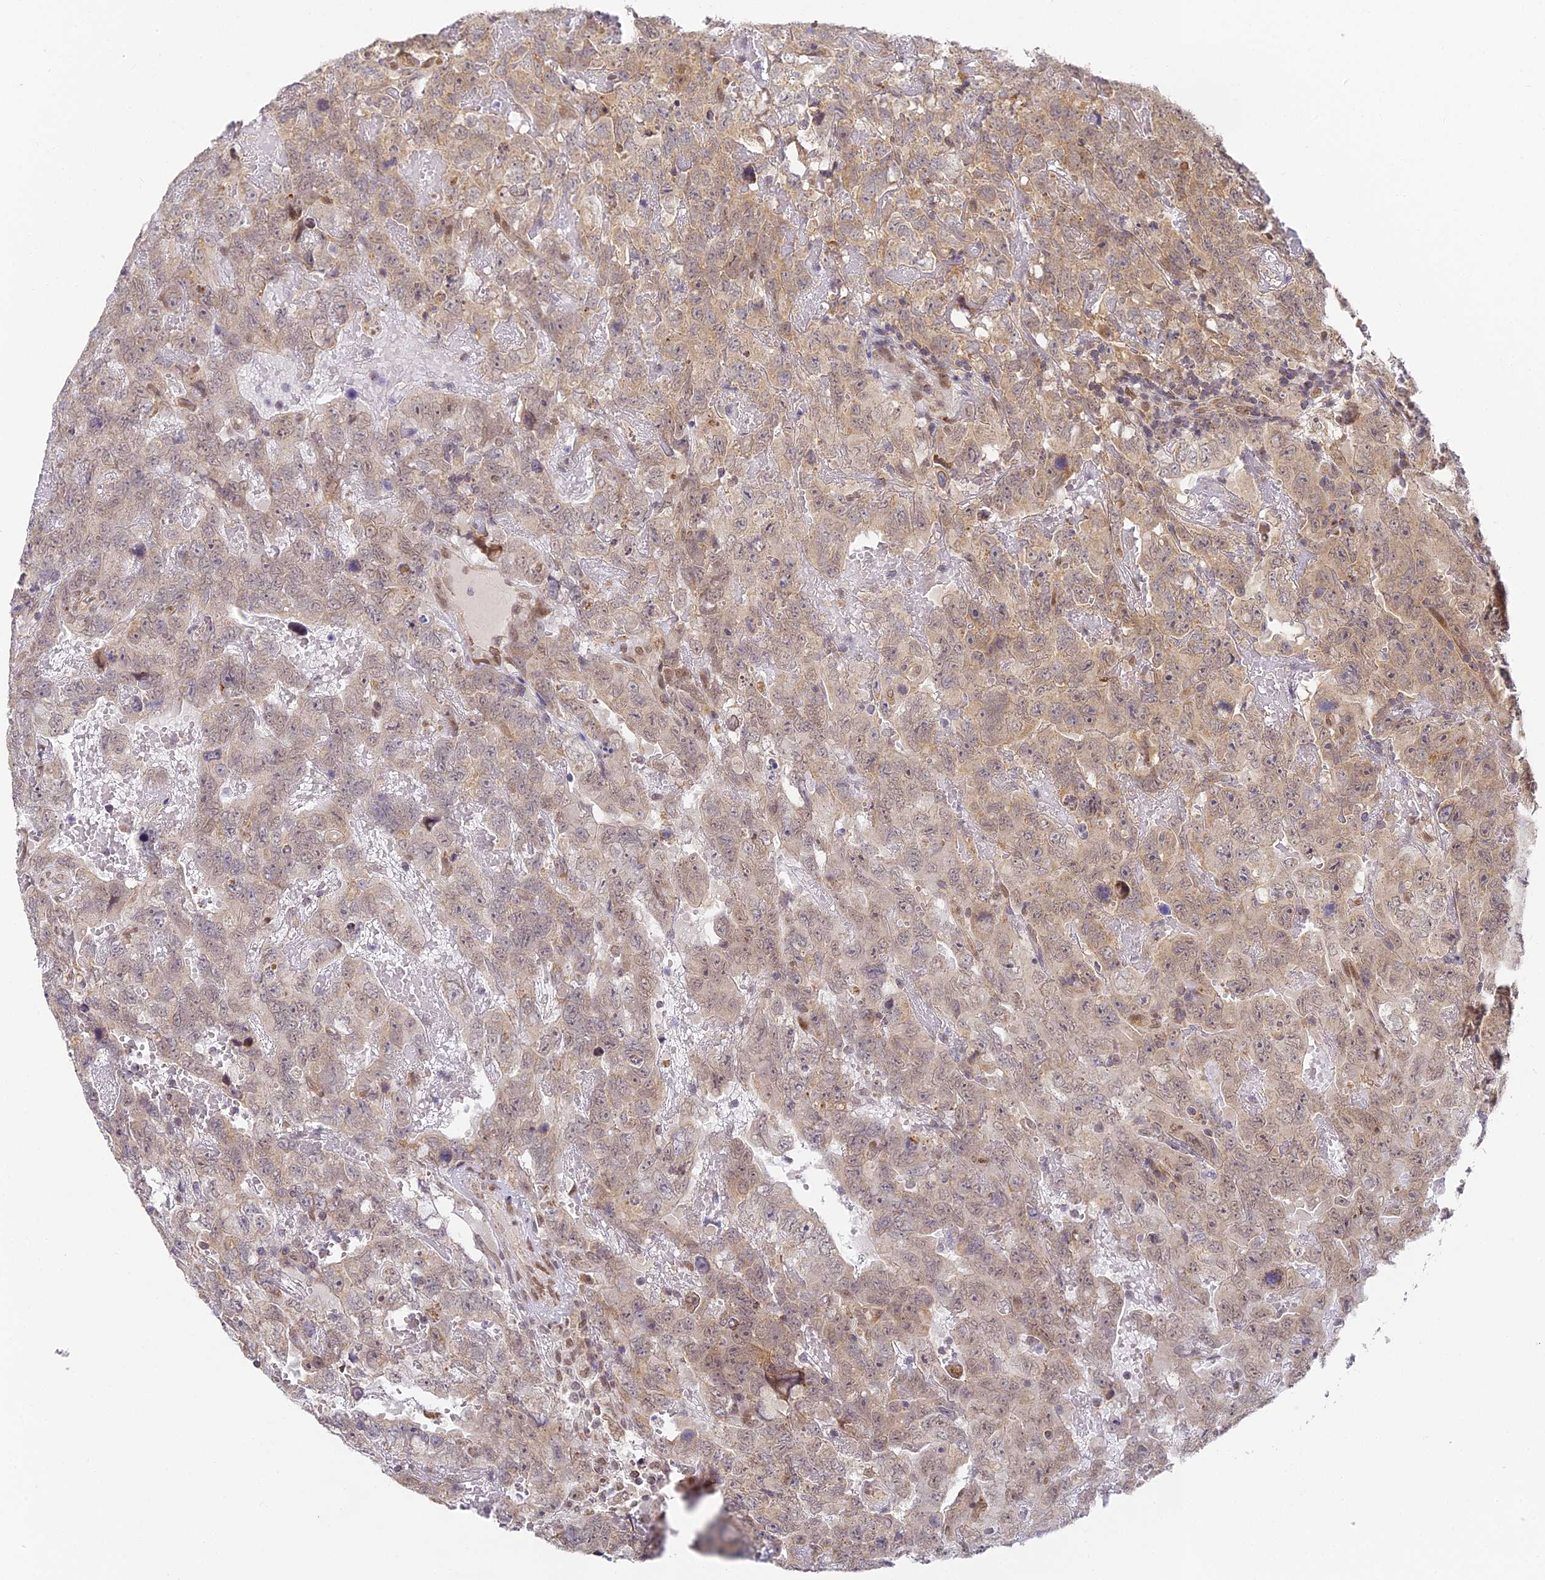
{"staining": {"intensity": "weak", "quantity": ">75%", "location": "cytoplasmic/membranous,nuclear"}, "tissue": "testis cancer", "cell_type": "Tumor cells", "image_type": "cancer", "snomed": [{"axis": "morphology", "description": "Carcinoma, Embryonal, NOS"}, {"axis": "topography", "description": "Testis"}], "caption": "IHC (DAB (3,3'-diaminobenzidine)) staining of human testis embryonal carcinoma demonstrates weak cytoplasmic/membranous and nuclear protein staining in about >75% of tumor cells. (Brightfield microscopy of DAB IHC at high magnification).", "gene": "DNAAF10", "patient": {"sex": "male", "age": 45}}